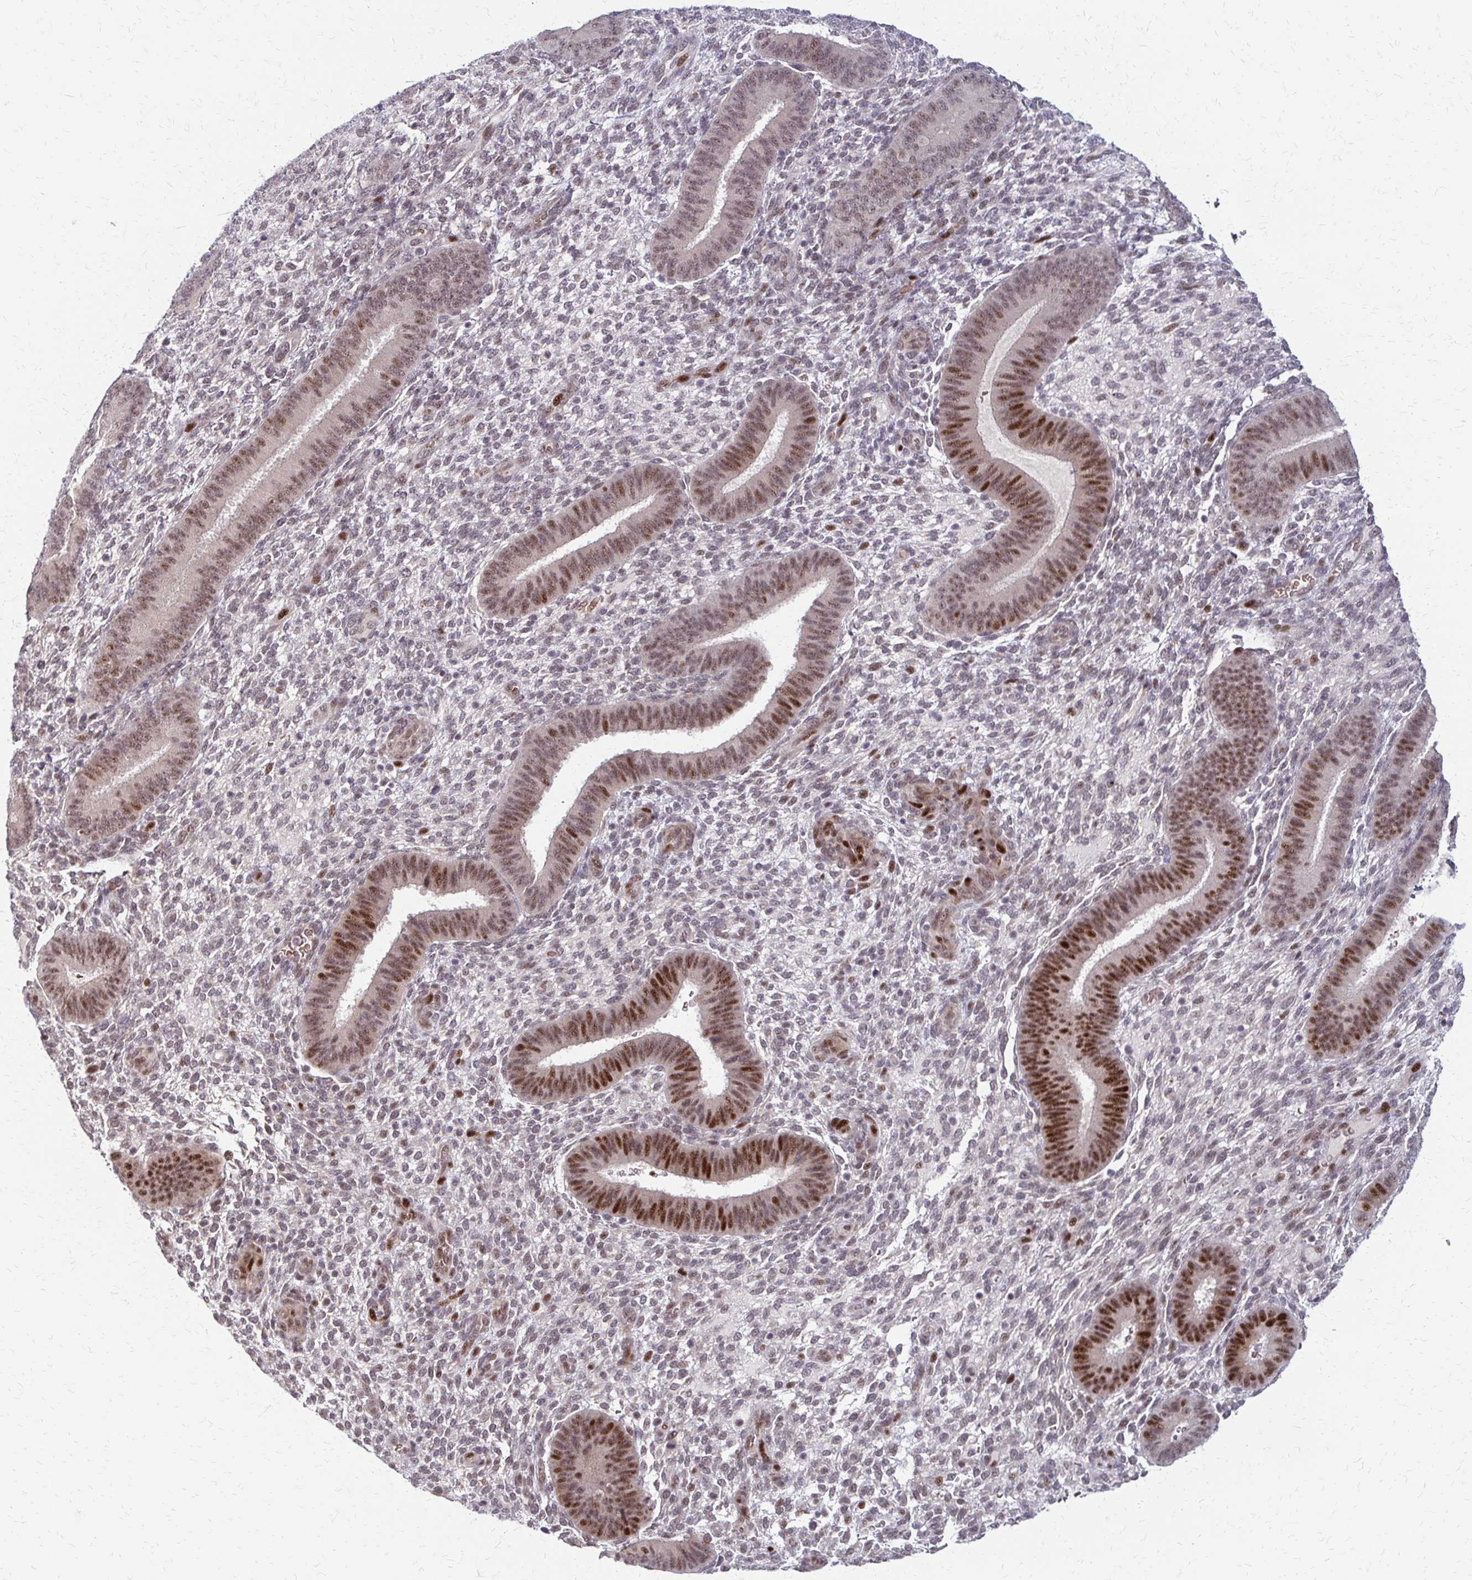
{"staining": {"intensity": "moderate", "quantity": "<25%", "location": "nuclear"}, "tissue": "endometrium", "cell_type": "Cells in endometrial stroma", "image_type": "normal", "snomed": [{"axis": "morphology", "description": "Normal tissue, NOS"}, {"axis": "topography", "description": "Endometrium"}], "caption": "DAB (3,3'-diaminobenzidine) immunohistochemical staining of benign human endometrium exhibits moderate nuclear protein positivity in approximately <25% of cells in endometrial stroma. The staining is performed using DAB (3,3'-diaminobenzidine) brown chromogen to label protein expression. The nuclei are counter-stained blue using hematoxylin.", "gene": "TRIR", "patient": {"sex": "female", "age": 39}}